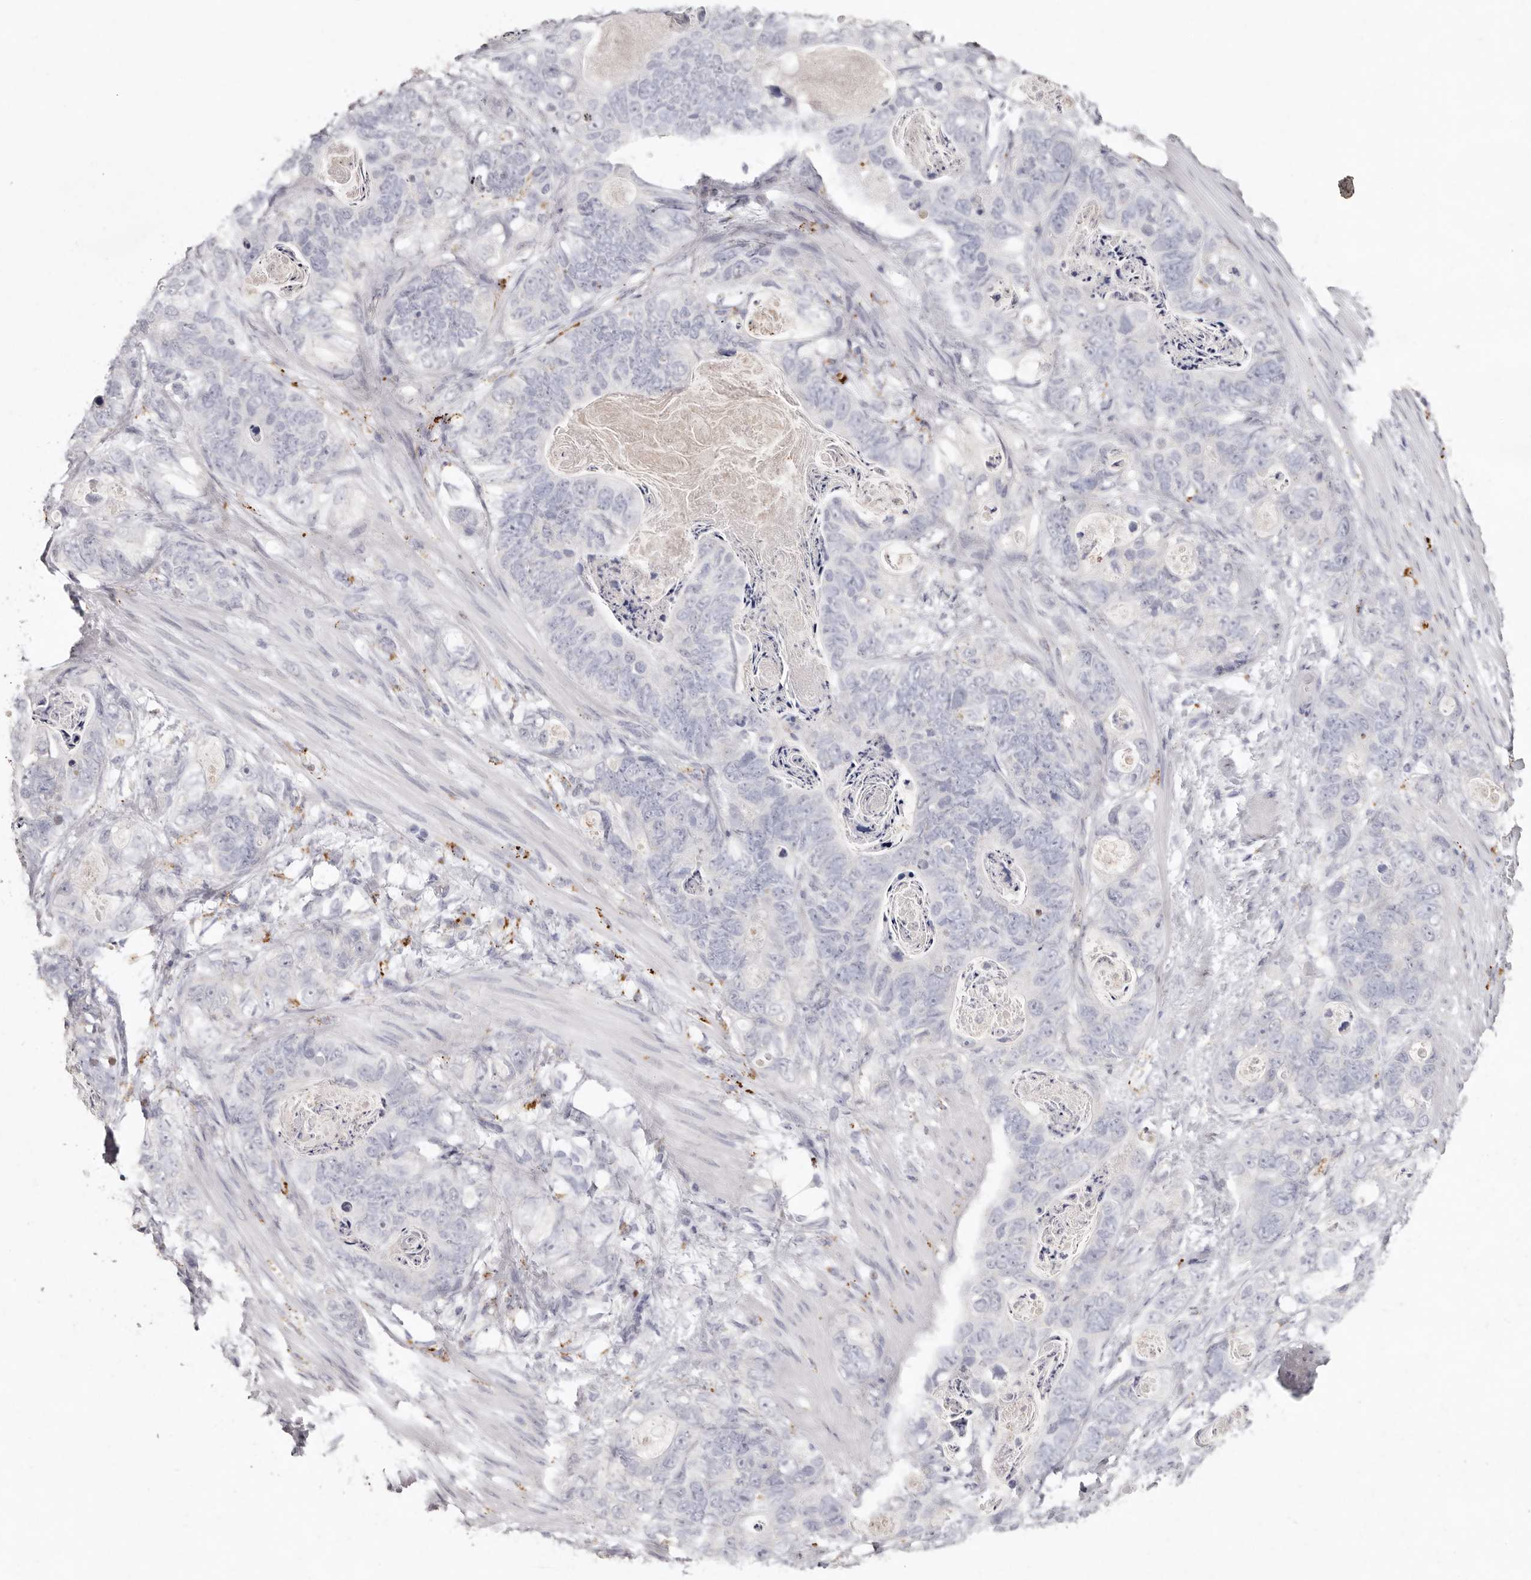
{"staining": {"intensity": "negative", "quantity": "none", "location": "none"}, "tissue": "stomach cancer", "cell_type": "Tumor cells", "image_type": "cancer", "snomed": [{"axis": "morphology", "description": "Normal tissue, NOS"}, {"axis": "morphology", "description": "Adenocarcinoma, NOS"}, {"axis": "topography", "description": "Stomach"}], "caption": "High magnification brightfield microscopy of stomach cancer (adenocarcinoma) stained with DAB (brown) and counterstained with hematoxylin (blue): tumor cells show no significant staining.", "gene": "FAM185A", "patient": {"sex": "female", "age": 89}}